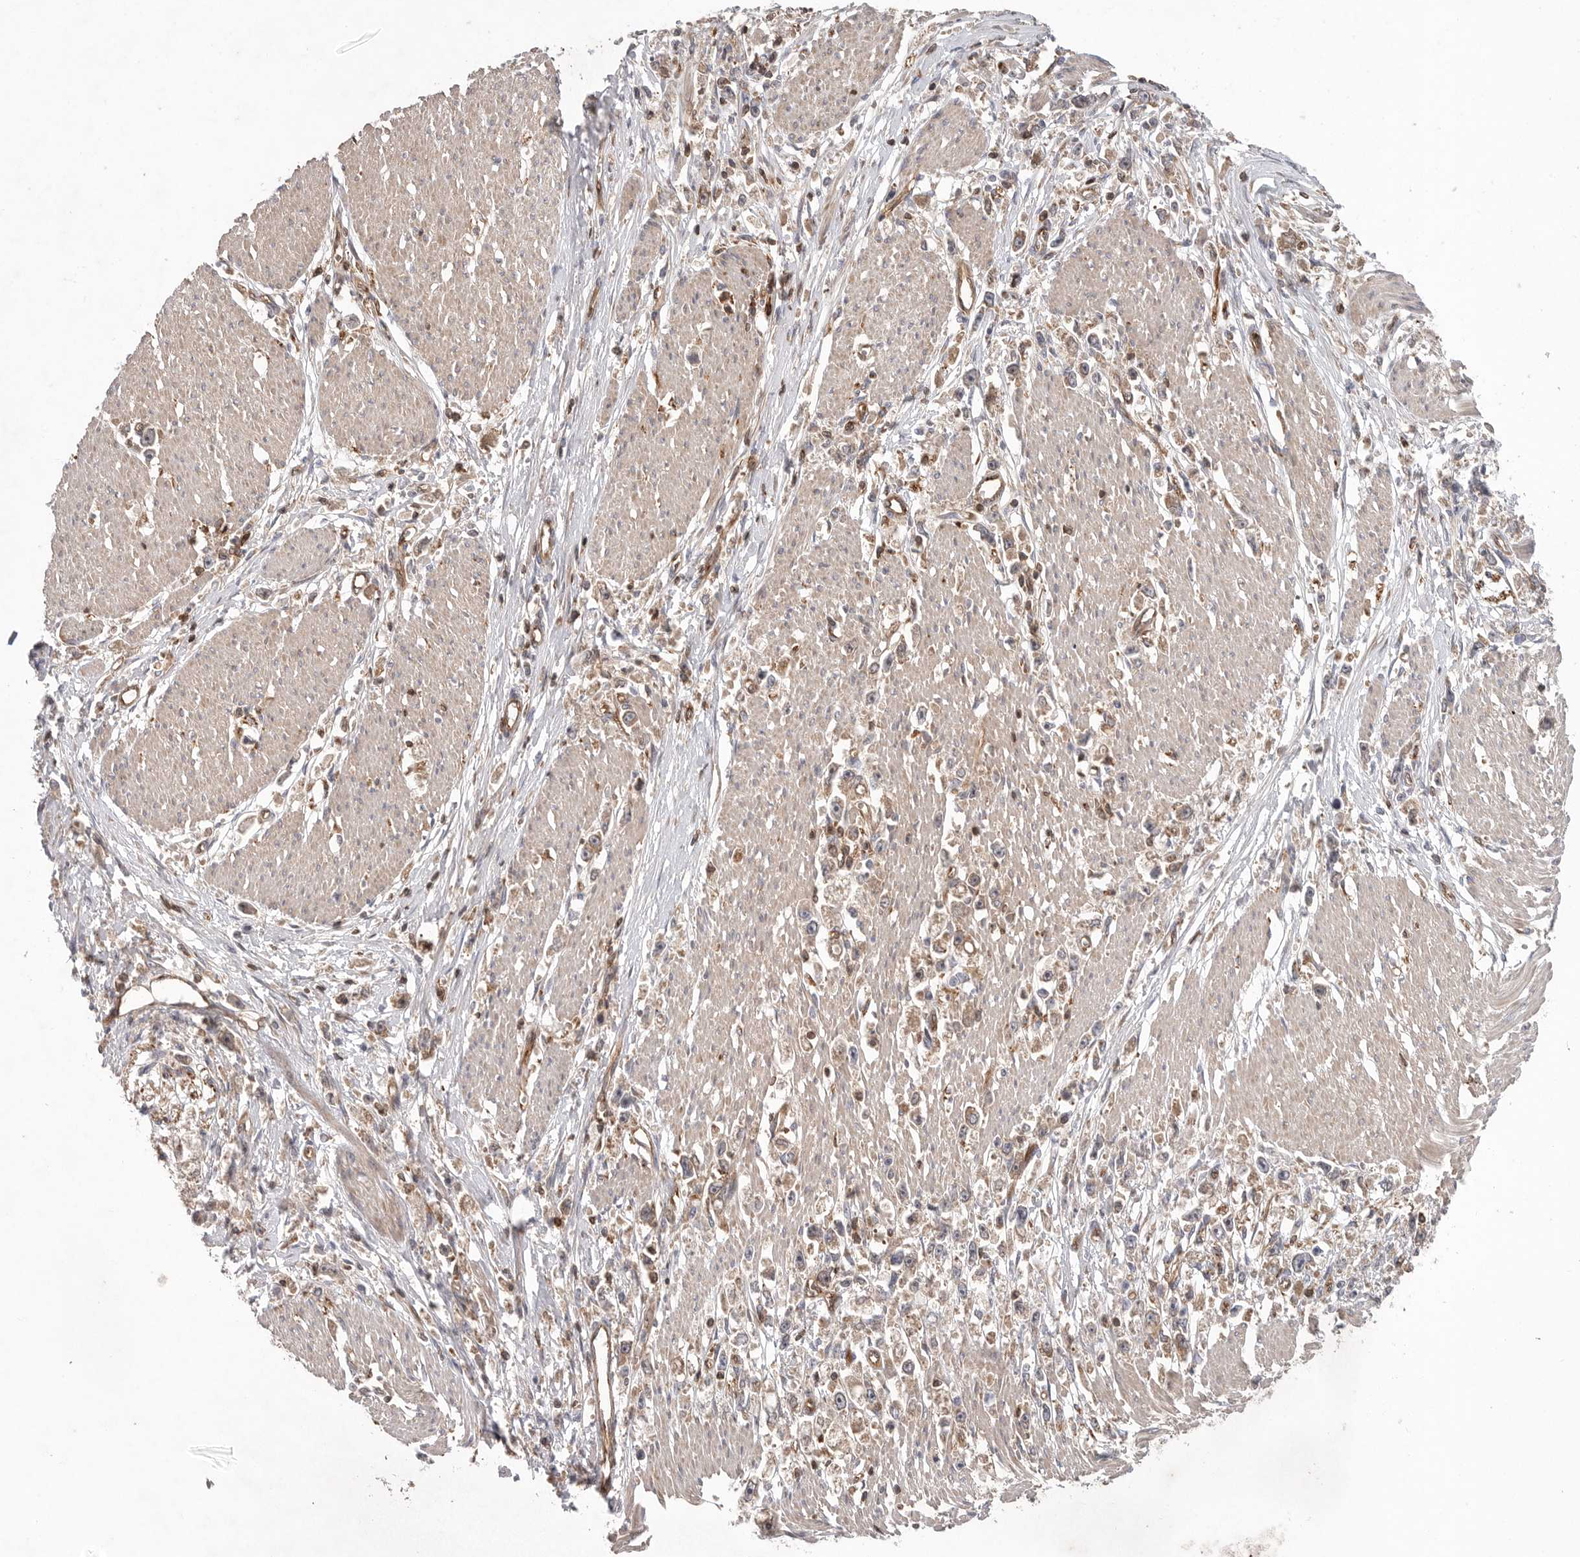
{"staining": {"intensity": "moderate", "quantity": ">75%", "location": "cytoplasmic/membranous"}, "tissue": "stomach cancer", "cell_type": "Tumor cells", "image_type": "cancer", "snomed": [{"axis": "morphology", "description": "Adenocarcinoma, NOS"}, {"axis": "topography", "description": "Stomach"}], "caption": "Stomach cancer (adenocarcinoma) tissue displays moderate cytoplasmic/membranous staining in about >75% of tumor cells, visualized by immunohistochemistry.", "gene": "PRKCH", "patient": {"sex": "female", "age": 59}}